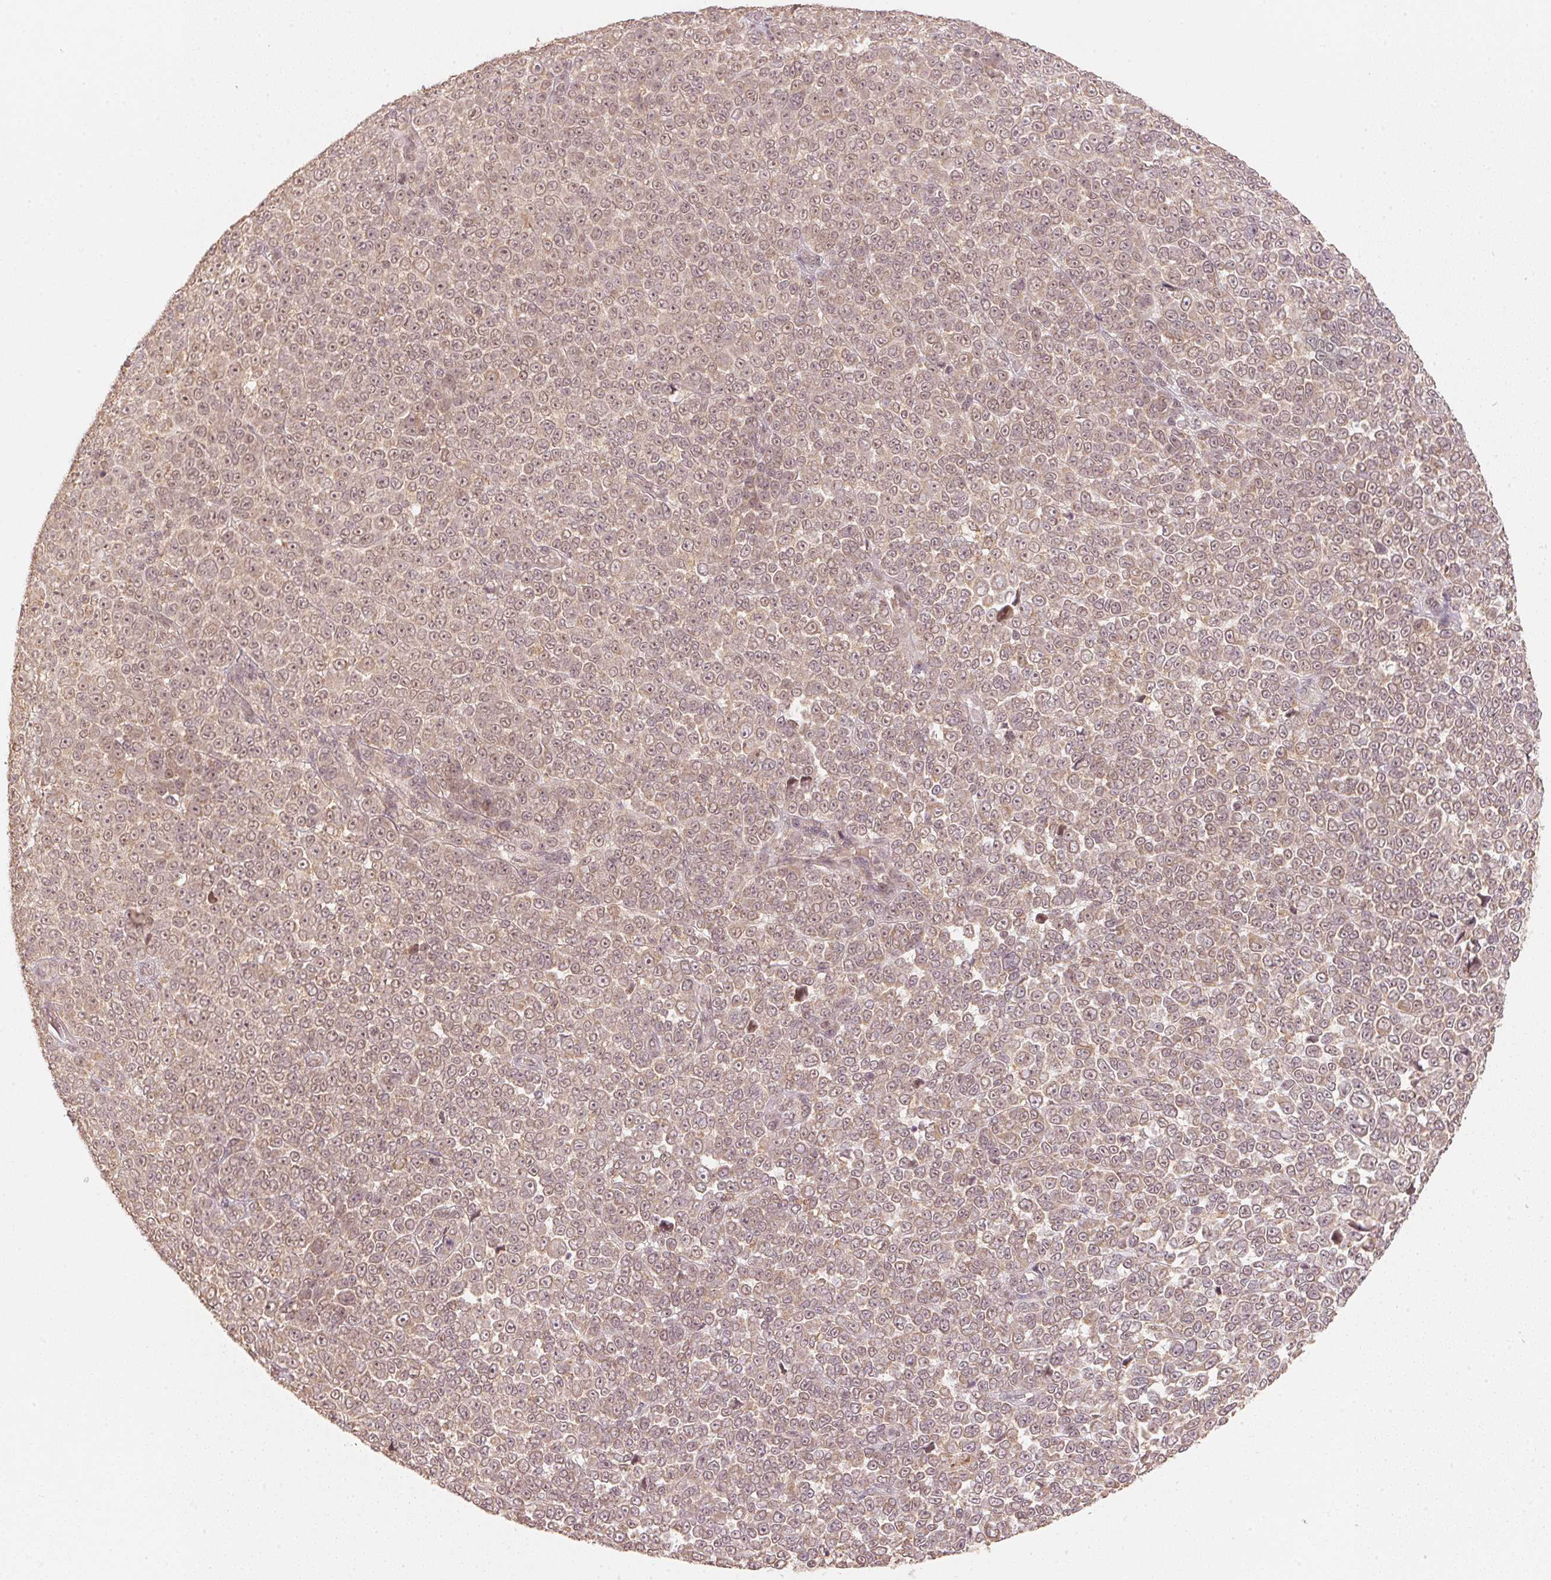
{"staining": {"intensity": "weak", "quantity": ">75%", "location": "cytoplasmic/membranous,nuclear"}, "tissue": "melanoma", "cell_type": "Tumor cells", "image_type": "cancer", "snomed": [{"axis": "morphology", "description": "Malignant melanoma, NOS"}, {"axis": "topography", "description": "Skin"}], "caption": "Tumor cells reveal weak cytoplasmic/membranous and nuclear positivity in about >75% of cells in melanoma. Immunohistochemistry stains the protein of interest in brown and the nuclei are stained blue.", "gene": "C2orf73", "patient": {"sex": "female", "age": 95}}